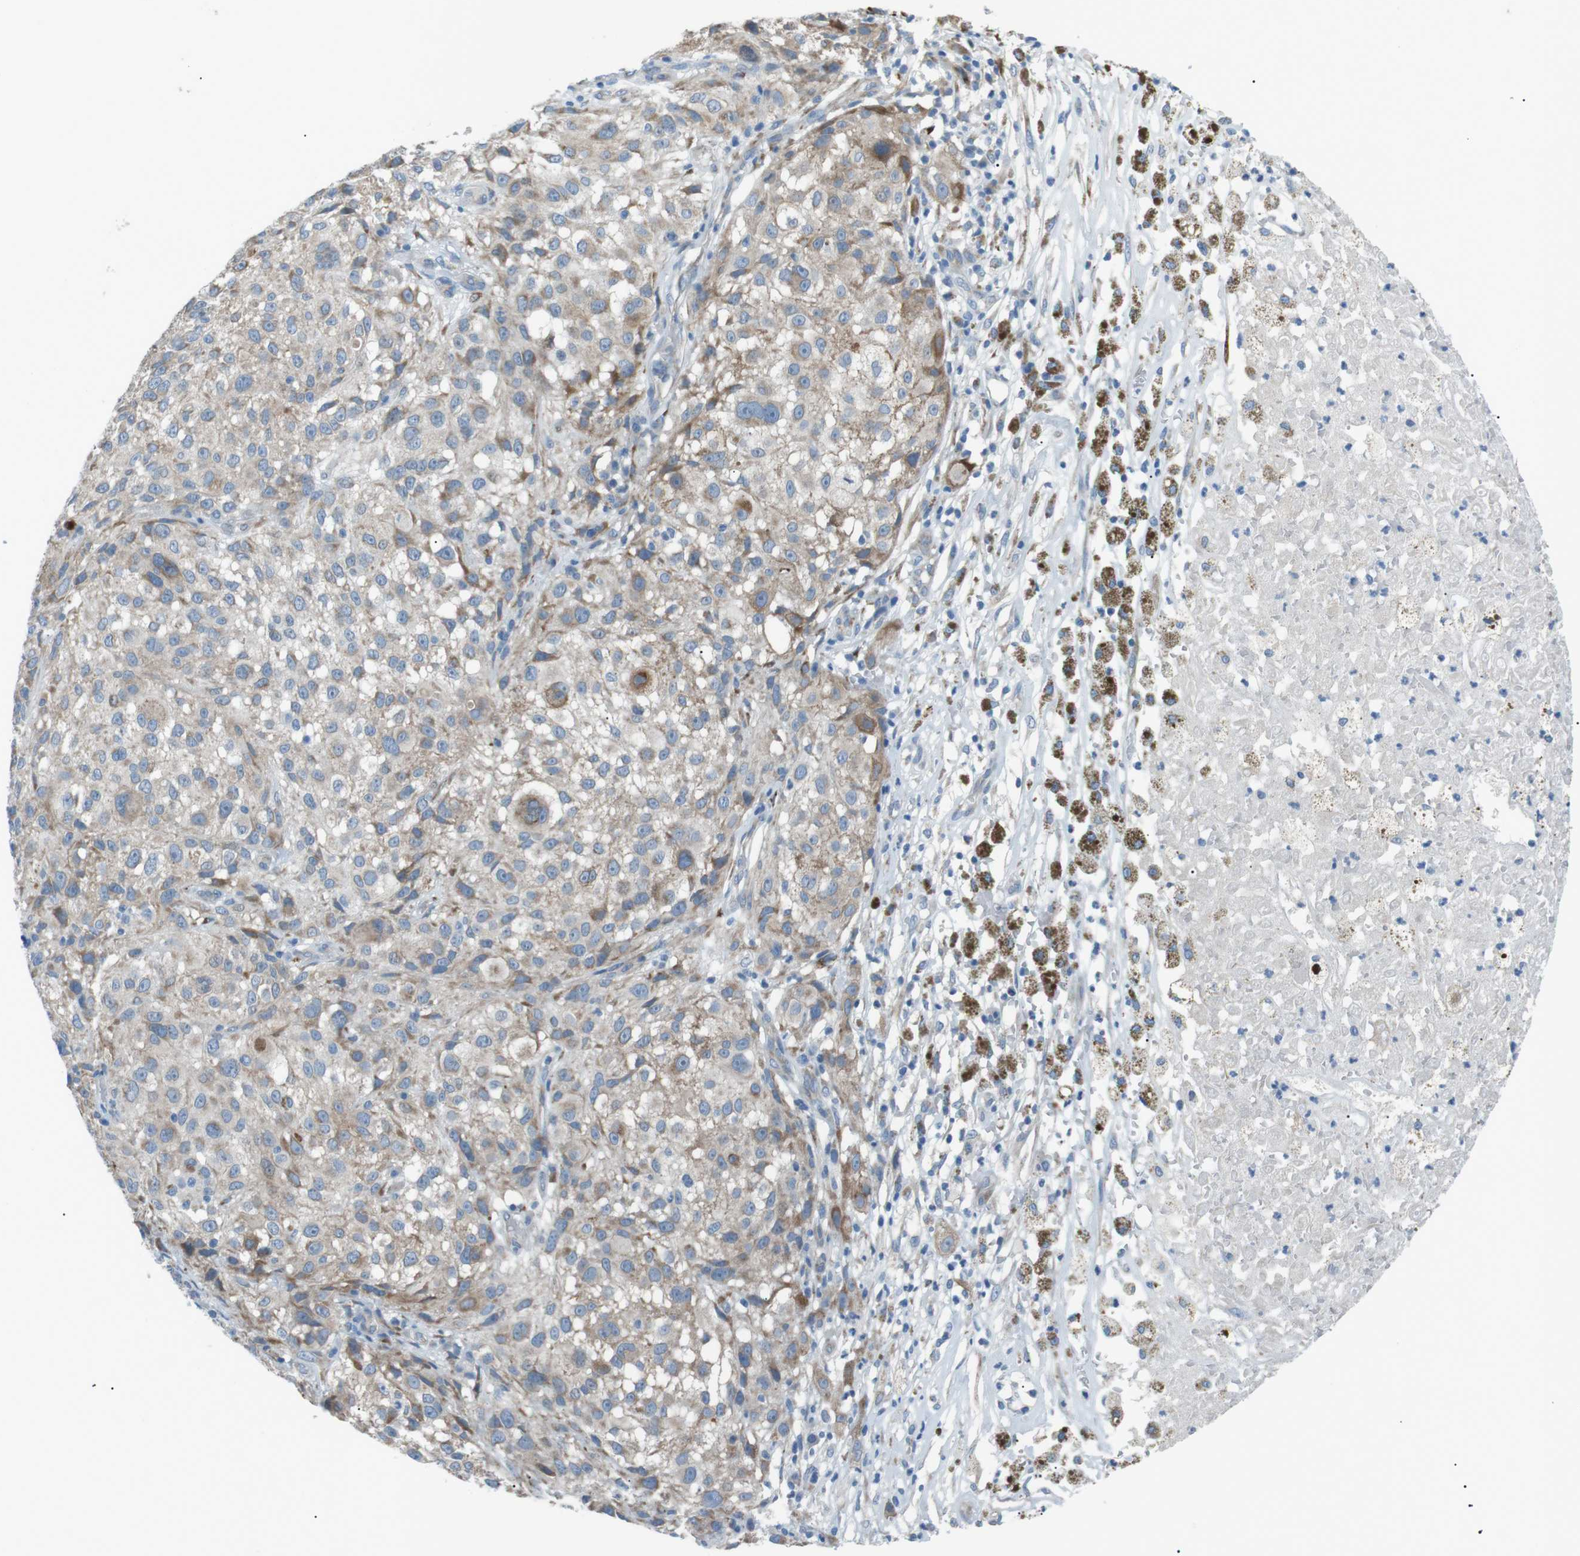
{"staining": {"intensity": "weak", "quantity": ">75%", "location": "cytoplasmic/membranous"}, "tissue": "melanoma", "cell_type": "Tumor cells", "image_type": "cancer", "snomed": [{"axis": "morphology", "description": "Necrosis, NOS"}, {"axis": "morphology", "description": "Malignant melanoma, NOS"}, {"axis": "topography", "description": "Skin"}], "caption": "Immunohistochemical staining of melanoma reveals weak cytoplasmic/membranous protein positivity in about >75% of tumor cells.", "gene": "MTARC2", "patient": {"sex": "female", "age": 87}}